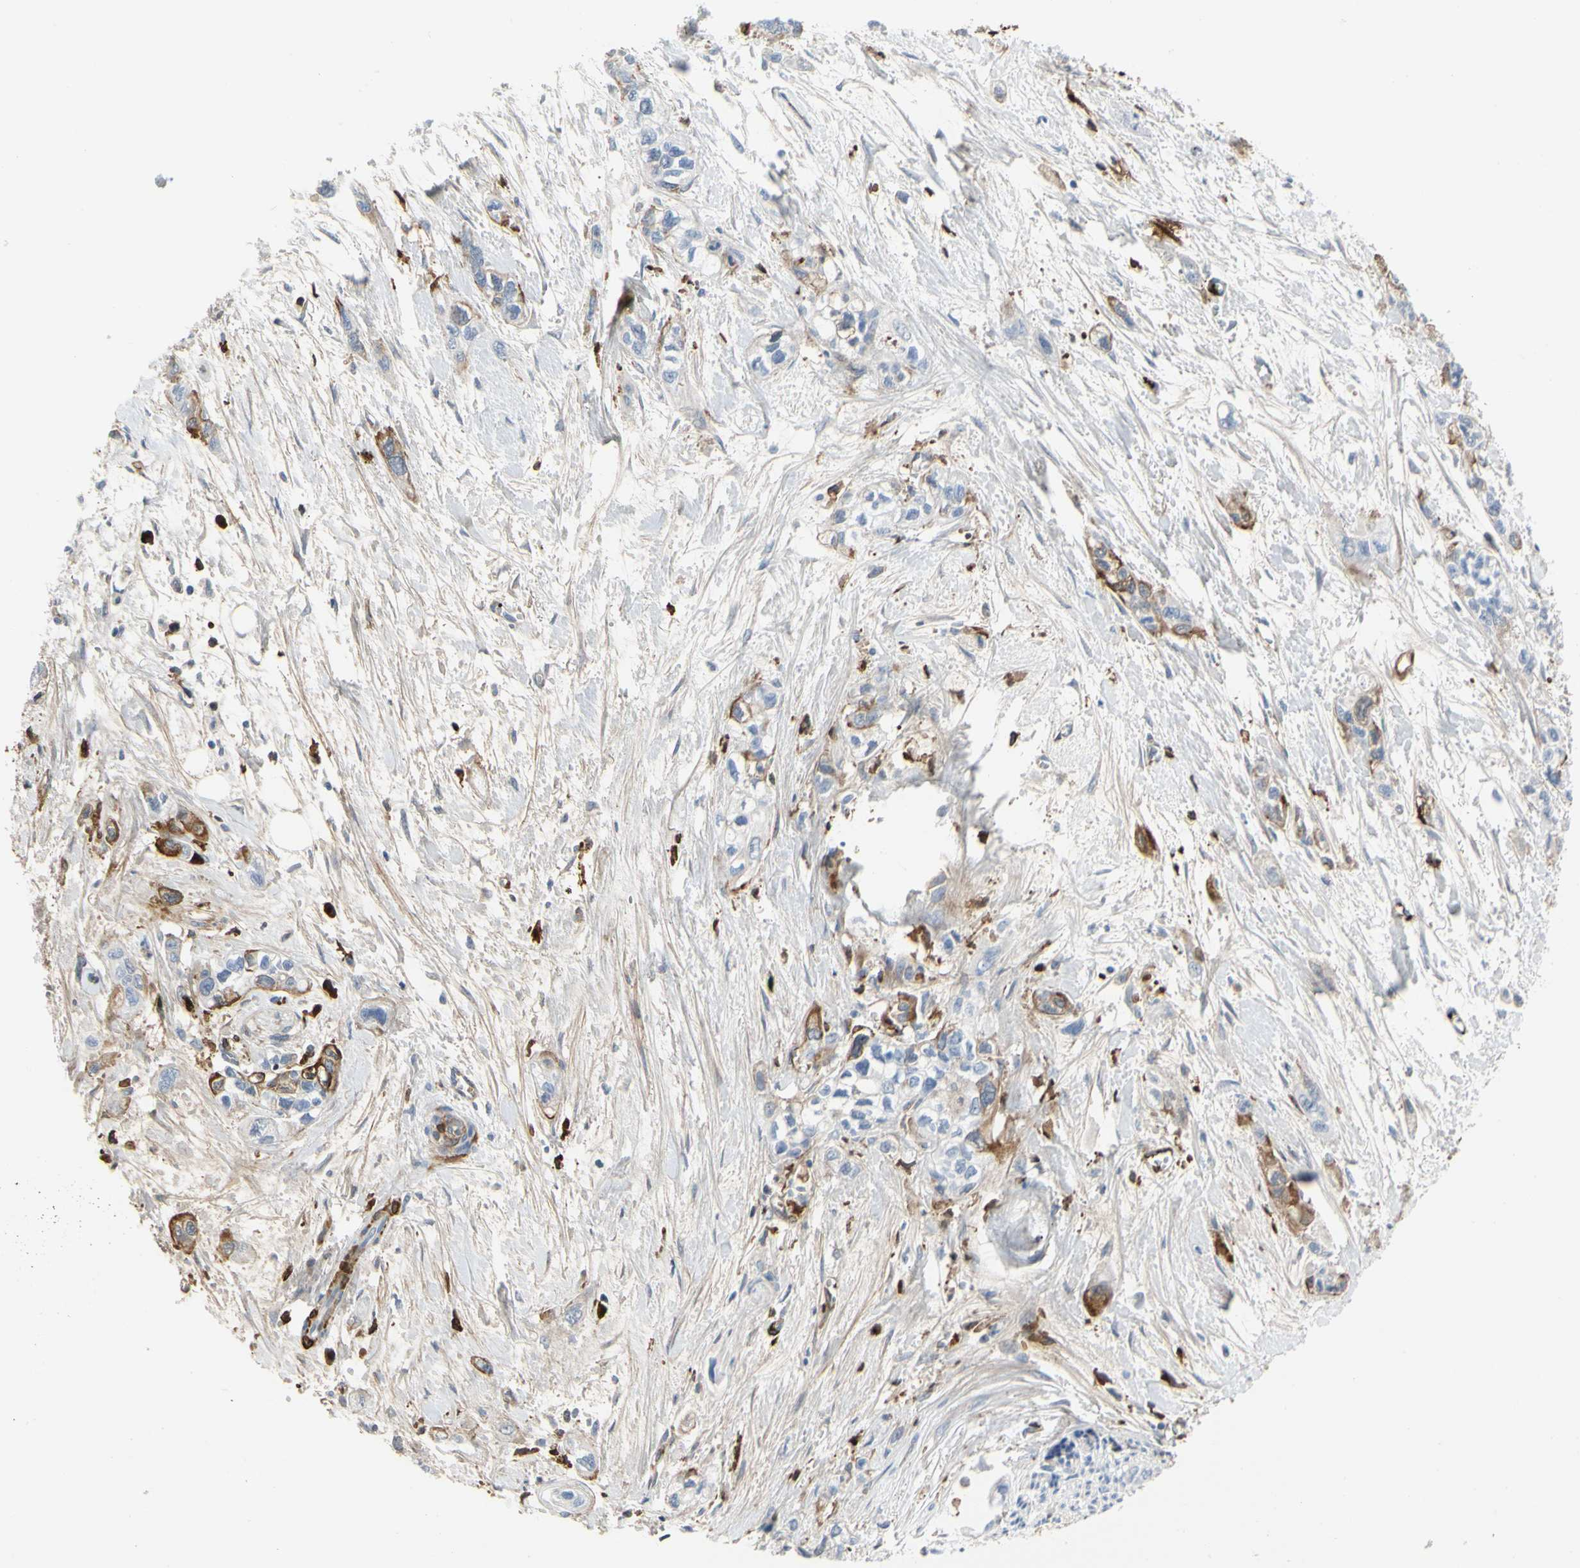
{"staining": {"intensity": "moderate", "quantity": "<25%", "location": "cytoplasmic/membranous"}, "tissue": "pancreatic cancer", "cell_type": "Tumor cells", "image_type": "cancer", "snomed": [{"axis": "morphology", "description": "Adenocarcinoma, NOS"}, {"axis": "topography", "description": "Pancreas"}], "caption": "Pancreatic cancer stained with a brown dye exhibits moderate cytoplasmic/membranous positive expression in about <25% of tumor cells.", "gene": "FGB", "patient": {"sex": "male", "age": 74}}